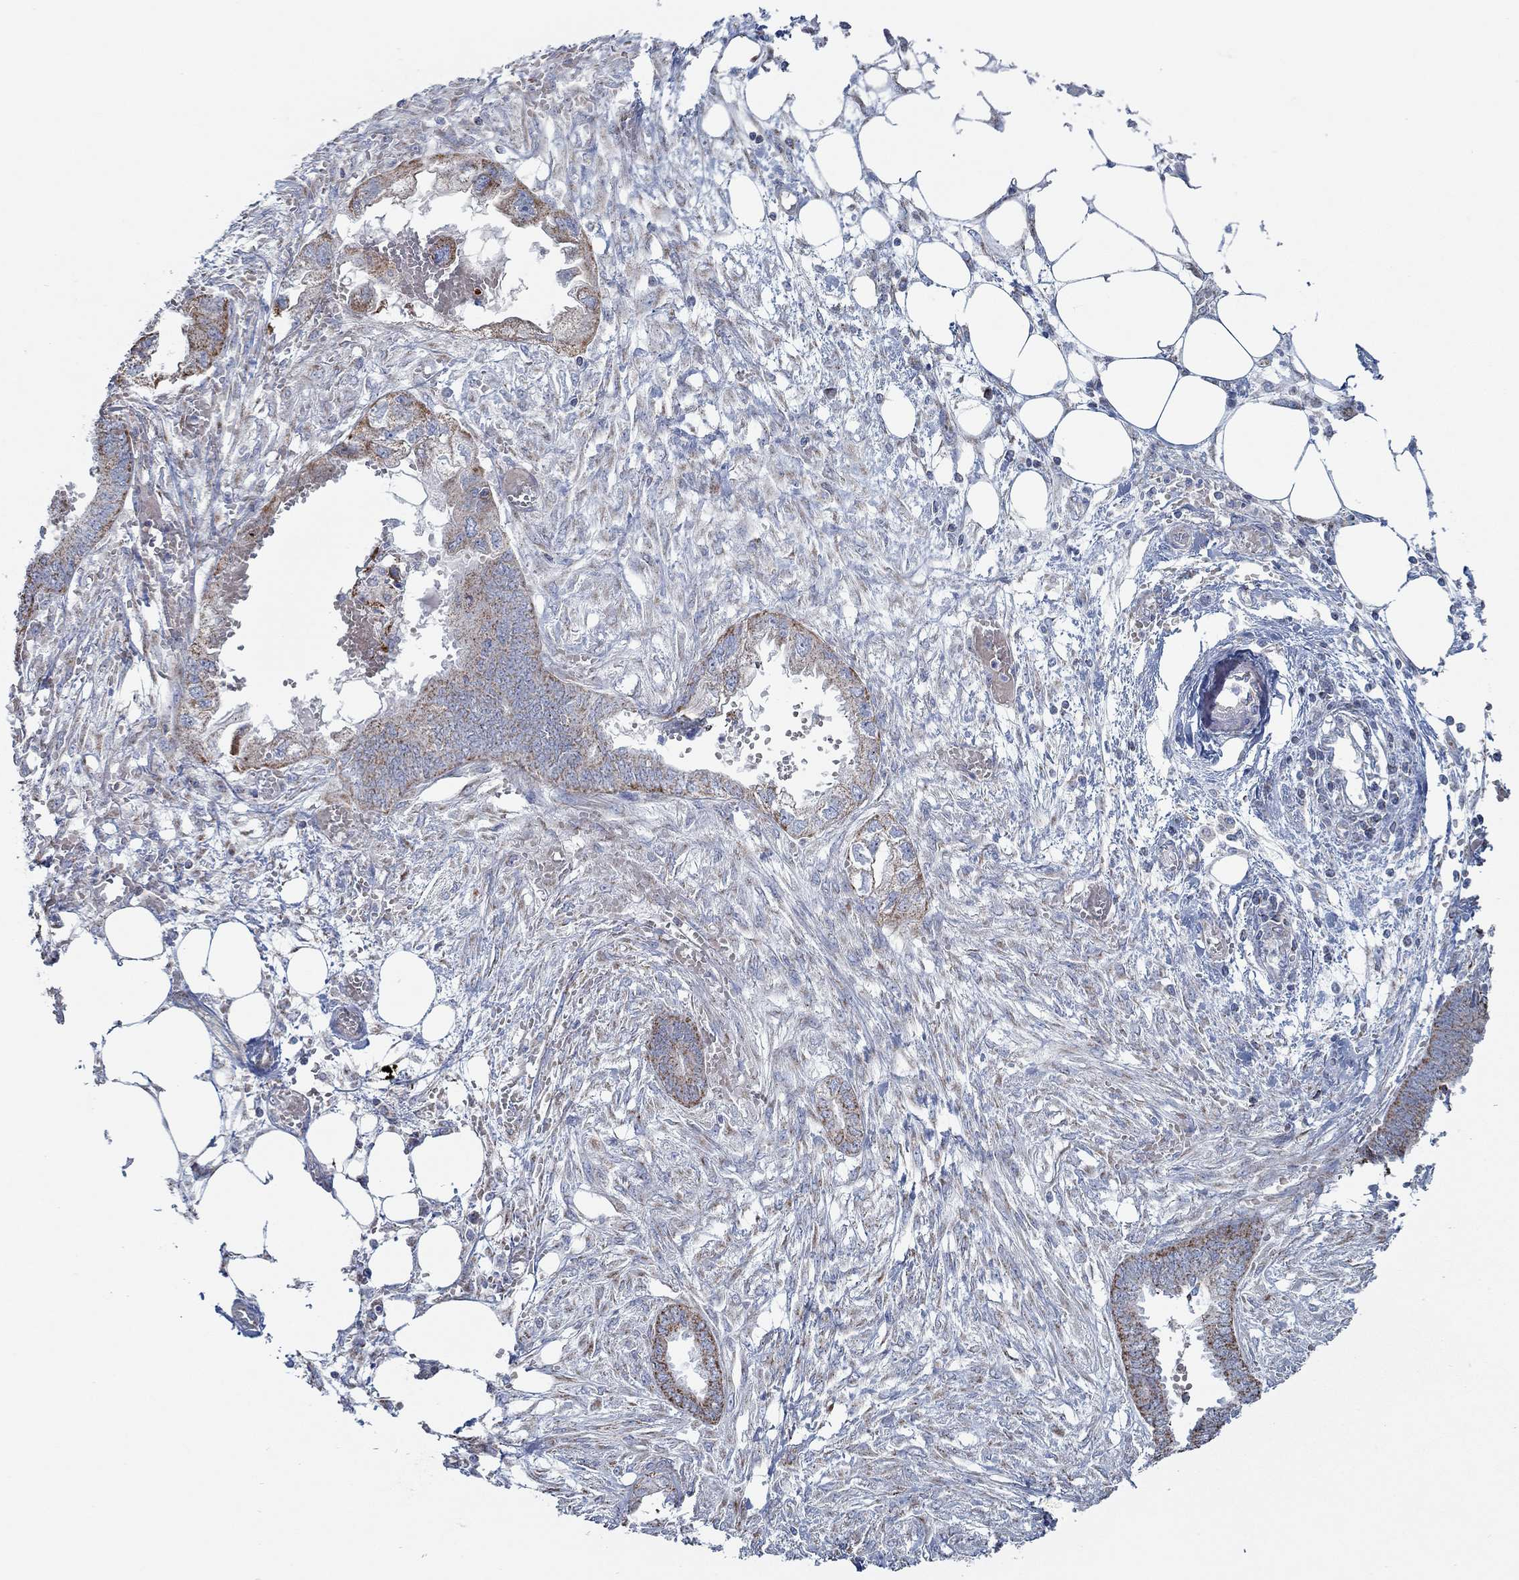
{"staining": {"intensity": "strong", "quantity": "<25%", "location": "cytoplasmic/membranous"}, "tissue": "endometrial cancer", "cell_type": "Tumor cells", "image_type": "cancer", "snomed": [{"axis": "morphology", "description": "Adenocarcinoma, NOS"}, {"axis": "morphology", "description": "Adenocarcinoma, metastatic, NOS"}, {"axis": "topography", "description": "Adipose tissue"}, {"axis": "topography", "description": "Endometrium"}], "caption": "Endometrial adenocarcinoma stained with immunohistochemistry demonstrates strong cytoplasmic/membranous positivity in approximately <25% of tumor cells. The protein is shown in brown color, while the nuclei are stained blue.", "gene": "GLOD5", "patient": {"sex": "female", "age": 67}}